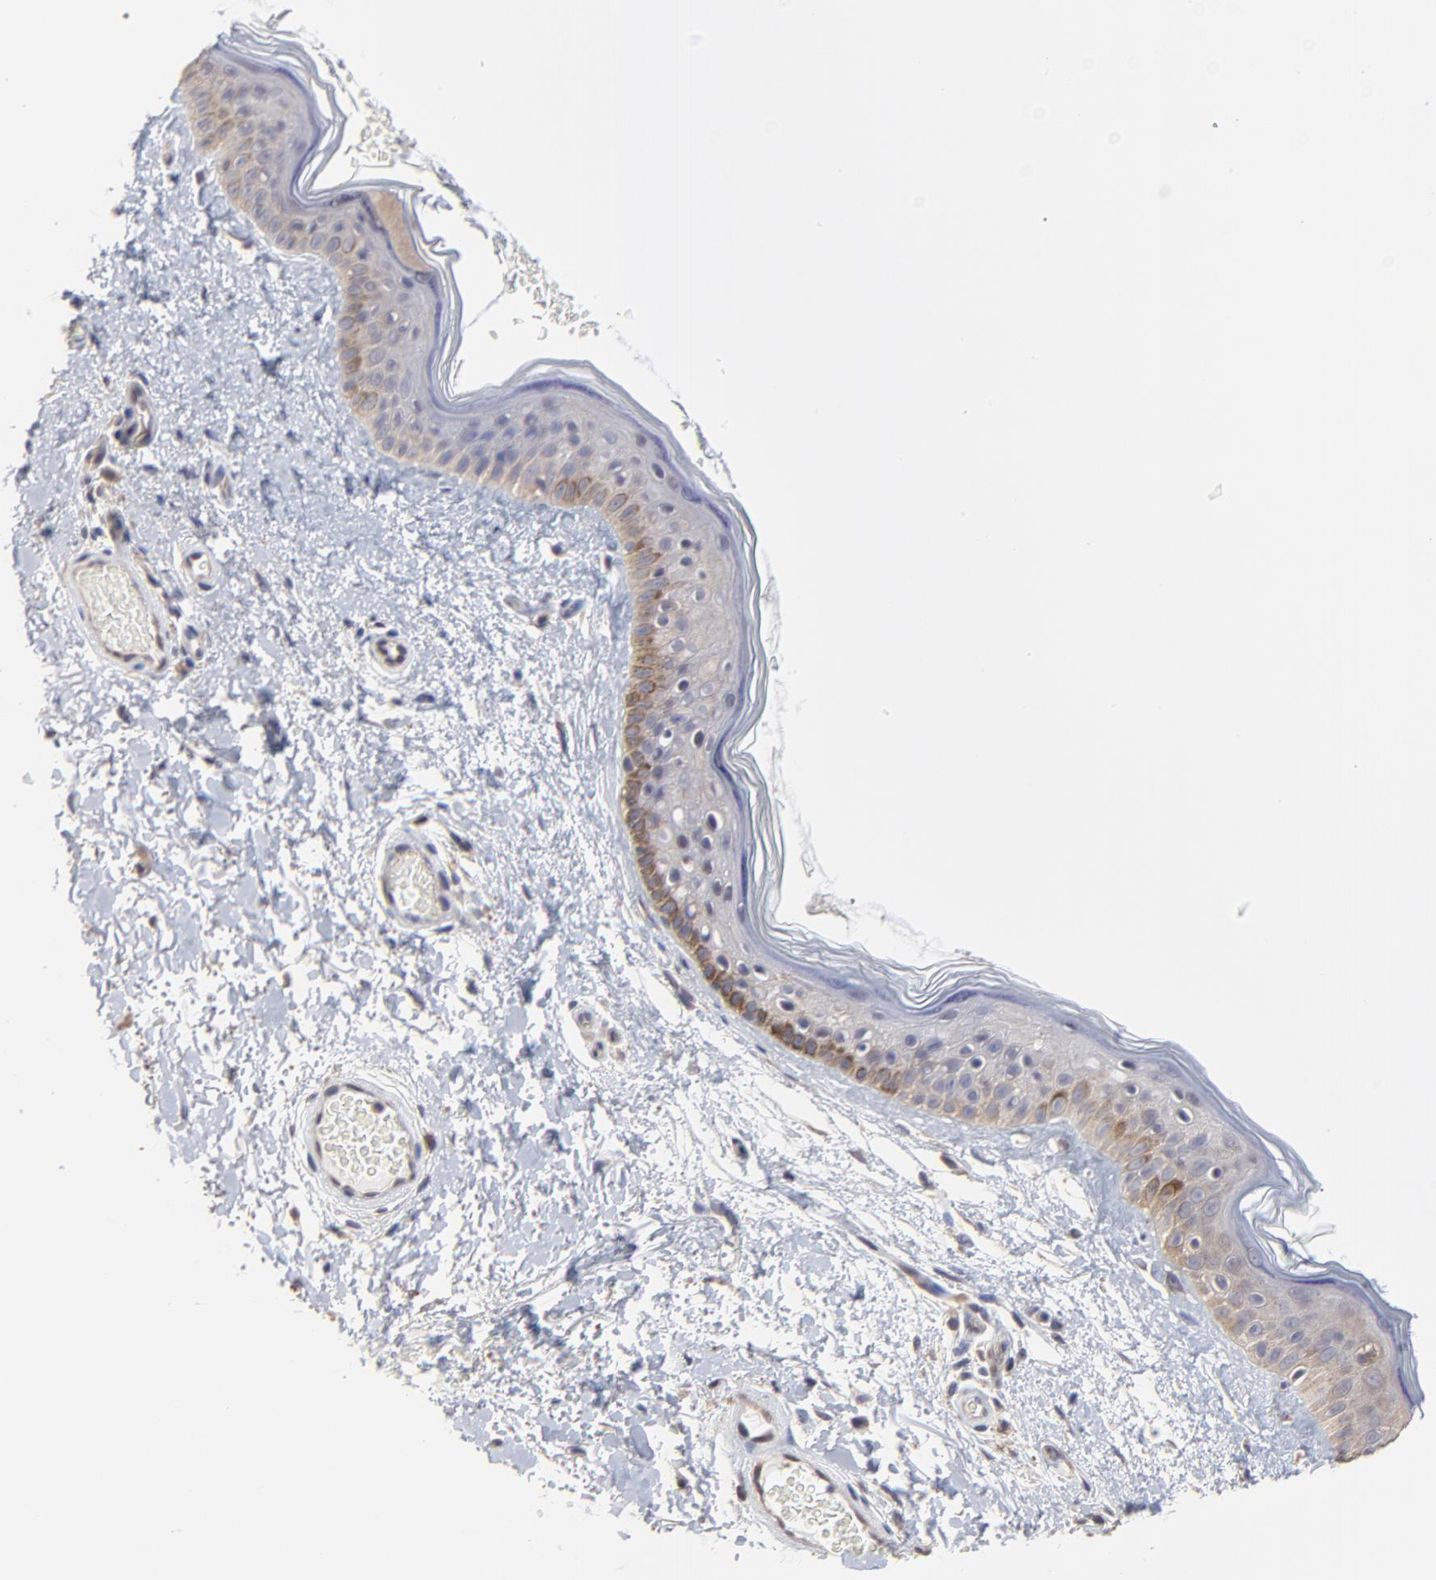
{"staining": {"intensity": "negative", "quantity": "none", "location": "none"}, "tissue": "skin", "cell_type": "Fibroblasts", "image_type": "normal", "snomed": [{"axis": "morphology", "description": "Normal tissue, NOS"}, {"axis": "topography", "description": "Skin"}], "caption": "High power microscopy histopathology image of an immunohistochemistry (IHC) histopathology image of unremarkable skin, revealing no significant staining in fibroblasts. (Immunohistochemistry, brightfield microscopy, high magnification).", "gene": "CCT2", "patient": {"sex": "male", "age": 63}}